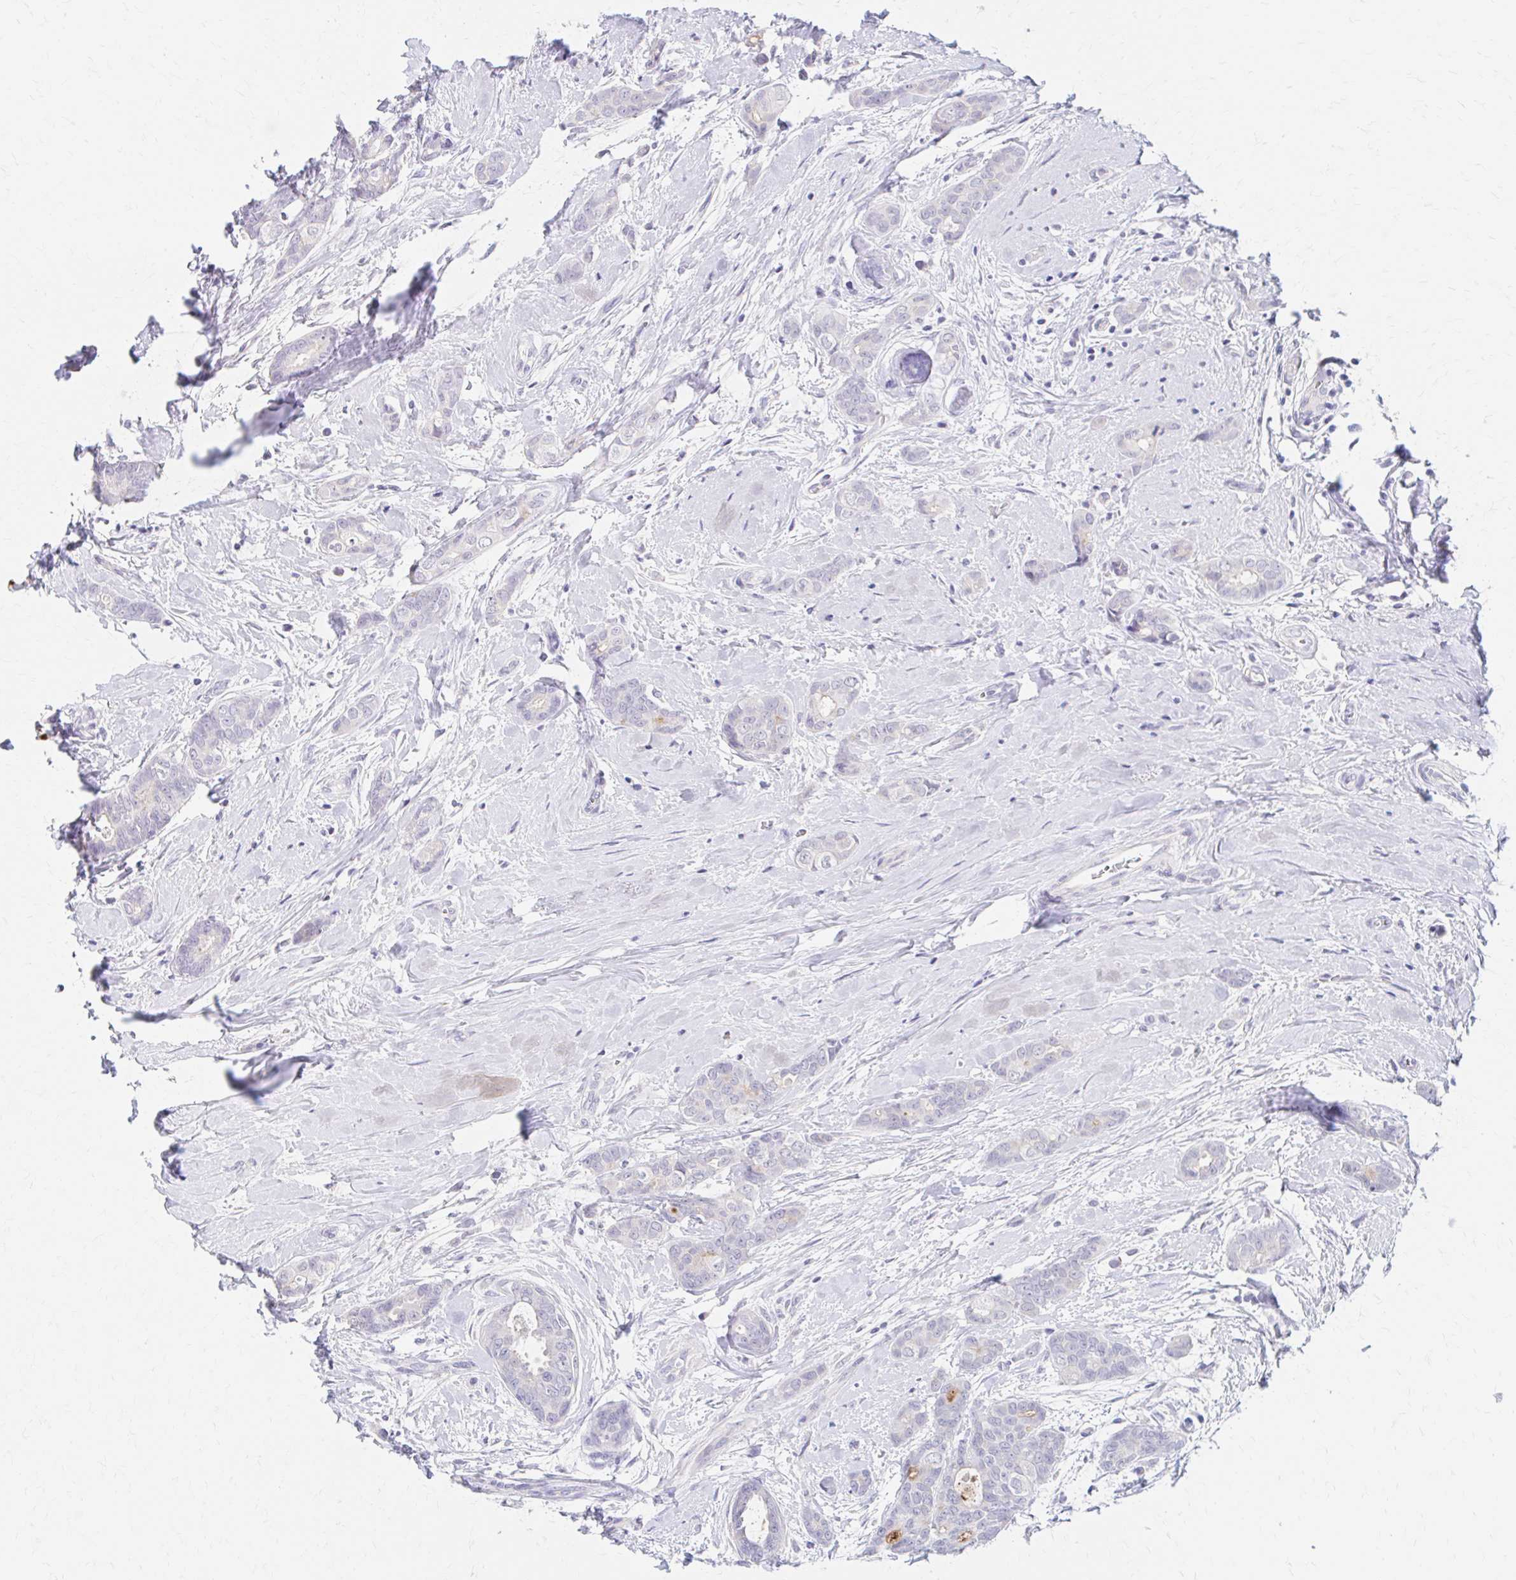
{"staining": {"intensity": "negative", "quantity": "none", "location": "none"}, "tissue": "breast cancer", "cell_type": "Tumor cells", "image_type": "cancer", "snomed": [{"axis": "morphology", "description": "Duct carcinoma"}, {"axis": "topography", "description": "Breast"}], "caption": "A photomicrograph of breast invasive ductal carcinoma stained for a protein reveals no brown staining in tumor cells.", "gene": "AZGP1", "patient": {"sex": "female", "age": 45}}